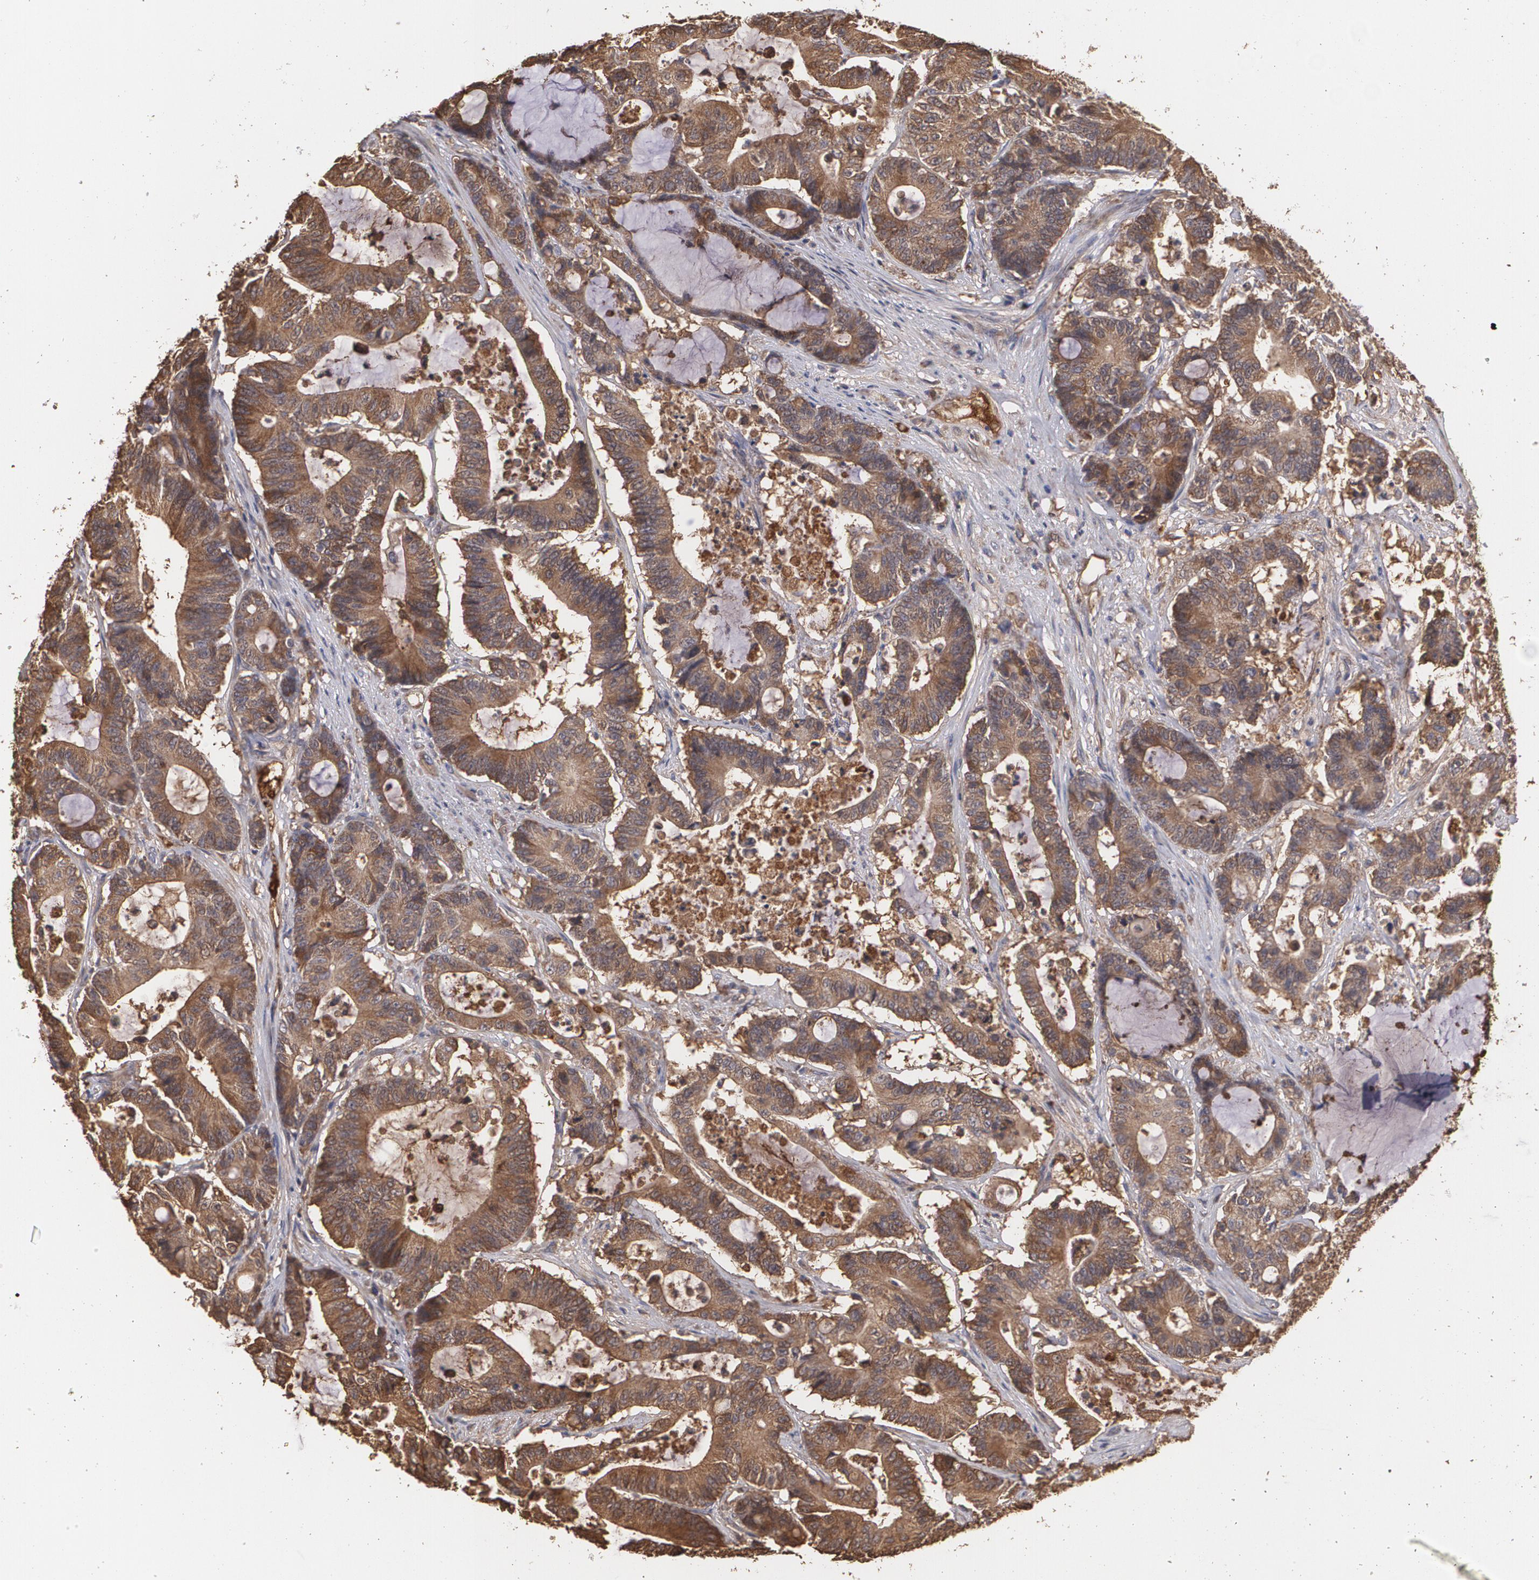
{"staining": {"intensity": "moderate", "quantity": ">75%", "location": "cytoplasmic/membranous"}, "tissue": "colorectal cancer", "cell_type": "Tumor cells", "image_type": "cancer", "snomed": [{"axis": "morphology", "description": "Adenocarcinoma, NOS"}, {"axis": "topography", "description": "Colon"}], "caption": "Protein expression by immunohistochemistry (IHC) reveals moderate cytoplasmic/membranous expression in about >75% of tumor cells in adenocarcinoma (colorectal).", "gene": "PON1", "patient": {"sex": "female", "age": 84}}